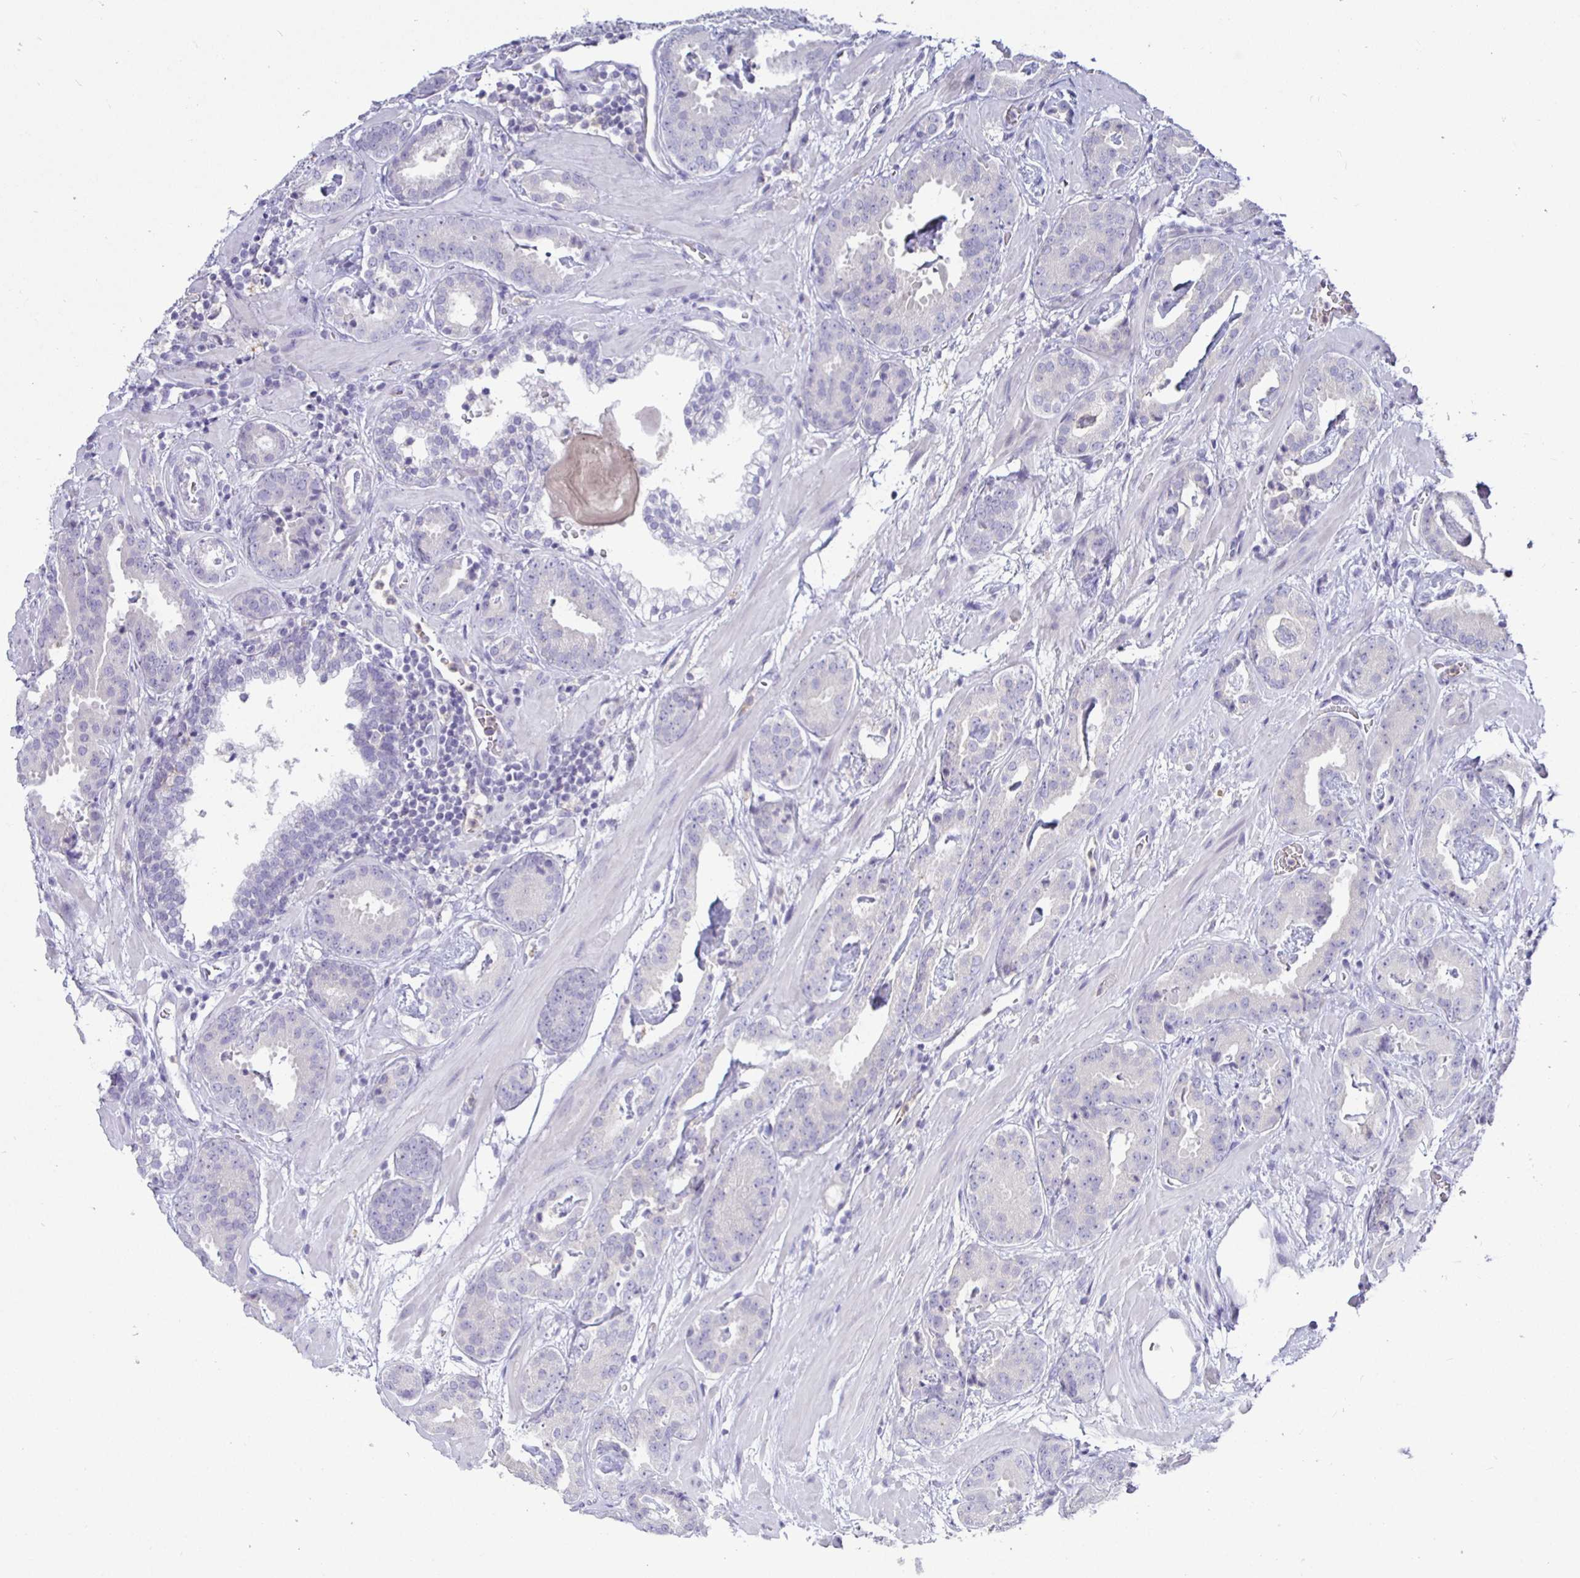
{"staining": {"intensity": "negative", "quantity": "none", "location": "none"}, "tissue": "prostate cancer", "cell_type": "Tumor cells", "image_type": "cancer", "snomed": [{"axis": "morphology", "description": "Adenocarcinoma, Low grade"}, {"axis": "topography", "description": "Prostate"}], "caption": "Immunohistochemistry (IHC) image of human low-grade adenocarcinoma (prostate) stained for a protein (brown), which reveals no staining in tumor cells.", "gene": "SIRPA", "patient": {"sex": "male", "age": 62}}